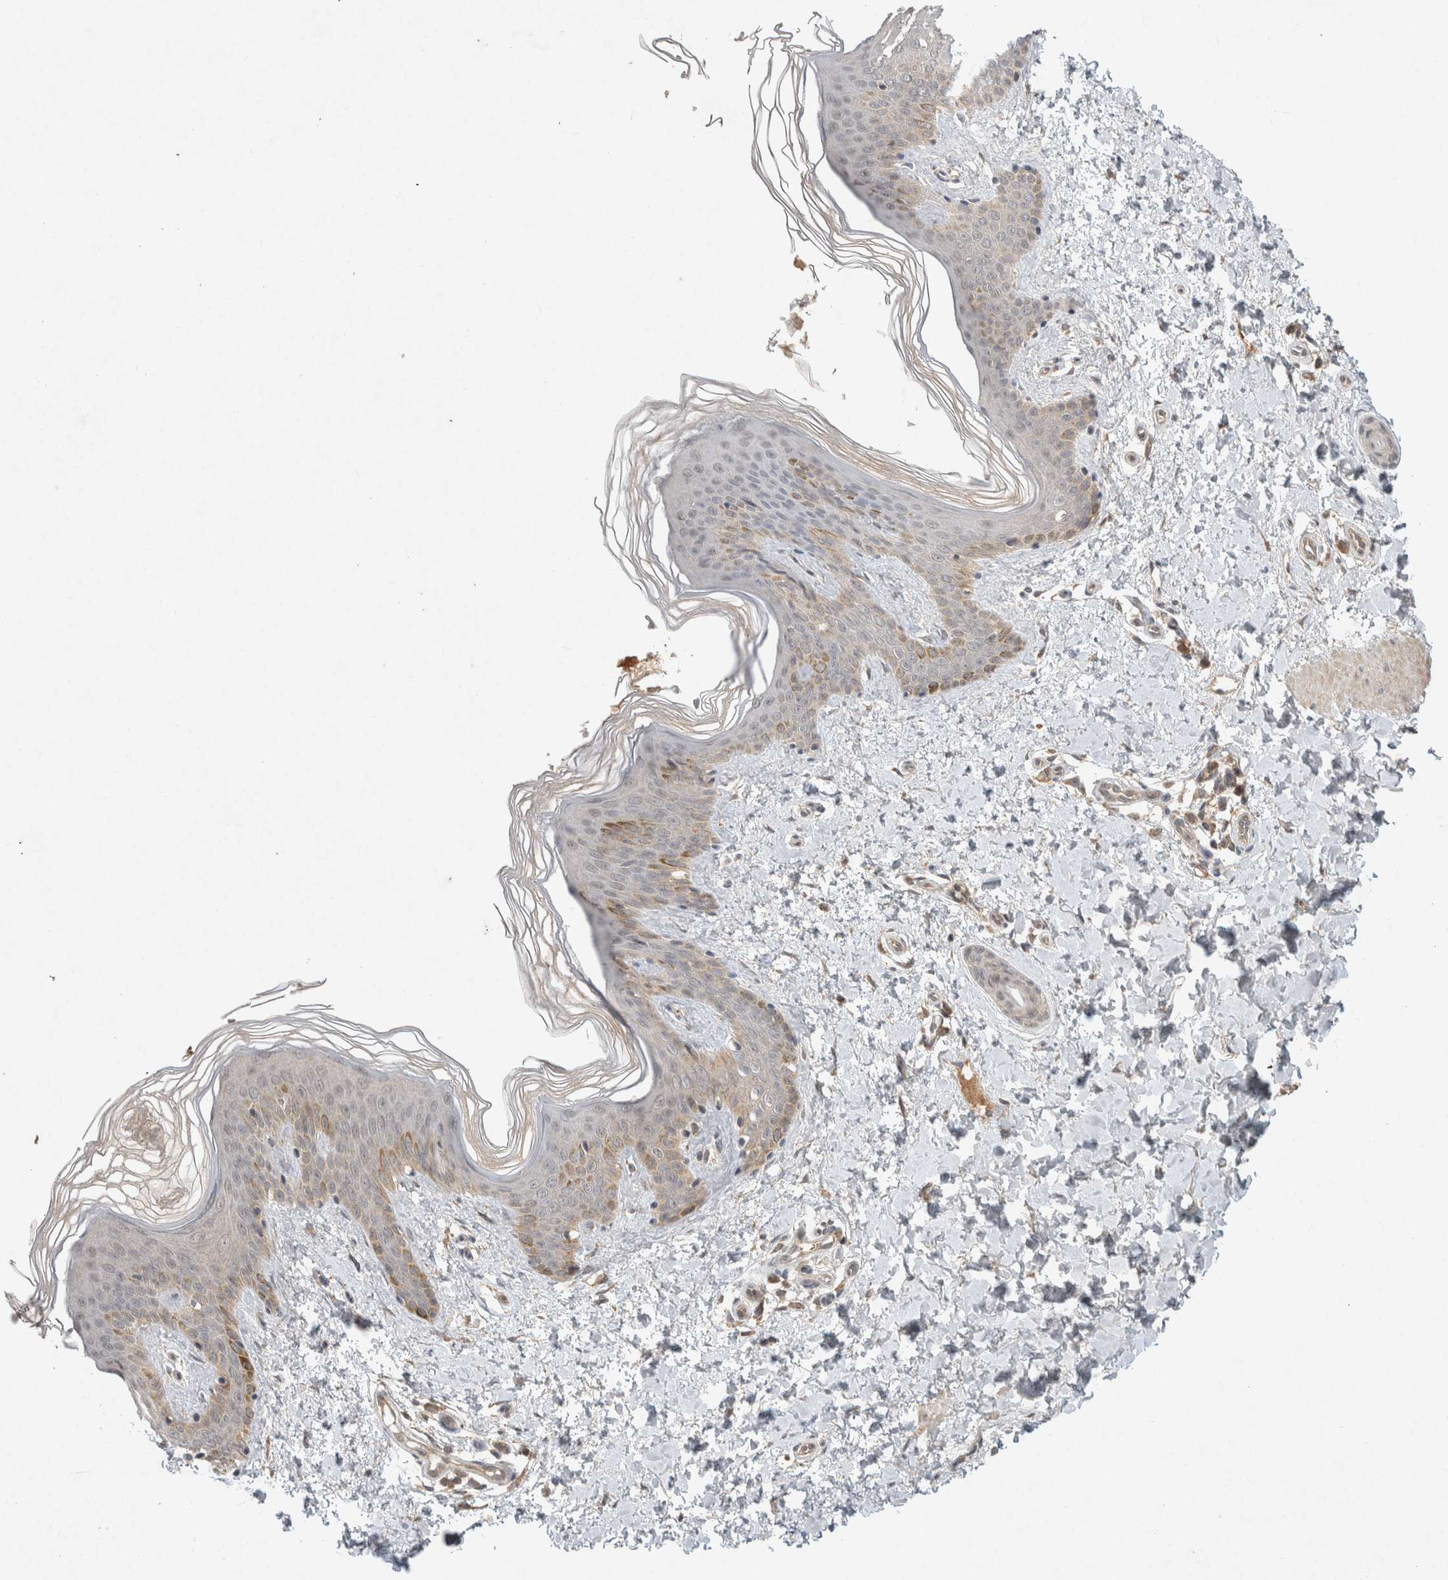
{"staining": {"intensity": "weak", "quantity": ">75%", "location": "cytoplasmic/membranous"}, "tissue": "skin", "cell_type": "Fibroblasts", "image_type": "normal", "snomed": [{"axis": "morphology", "description": "Normal tissue, NOS"}, {"axis": "morphology", "description": "Neoplasm, benign, NOS"}, {"axis": "topography", "description": "Skin"}, {"axis": "topography", "description": "Soft tissue"}], "caption": "Immunohistochemical staining of benign human skin exhibits low levels of weak cytoplasmic/membranous positivity in about >75% of fibroblasts. The staining was performed using DAB, with brown indicating positive protein expression. Nuclei are stained blue with hematoxylin.", "gene": "LOXL2", "patient": {"sex": "male", "age": 26}}